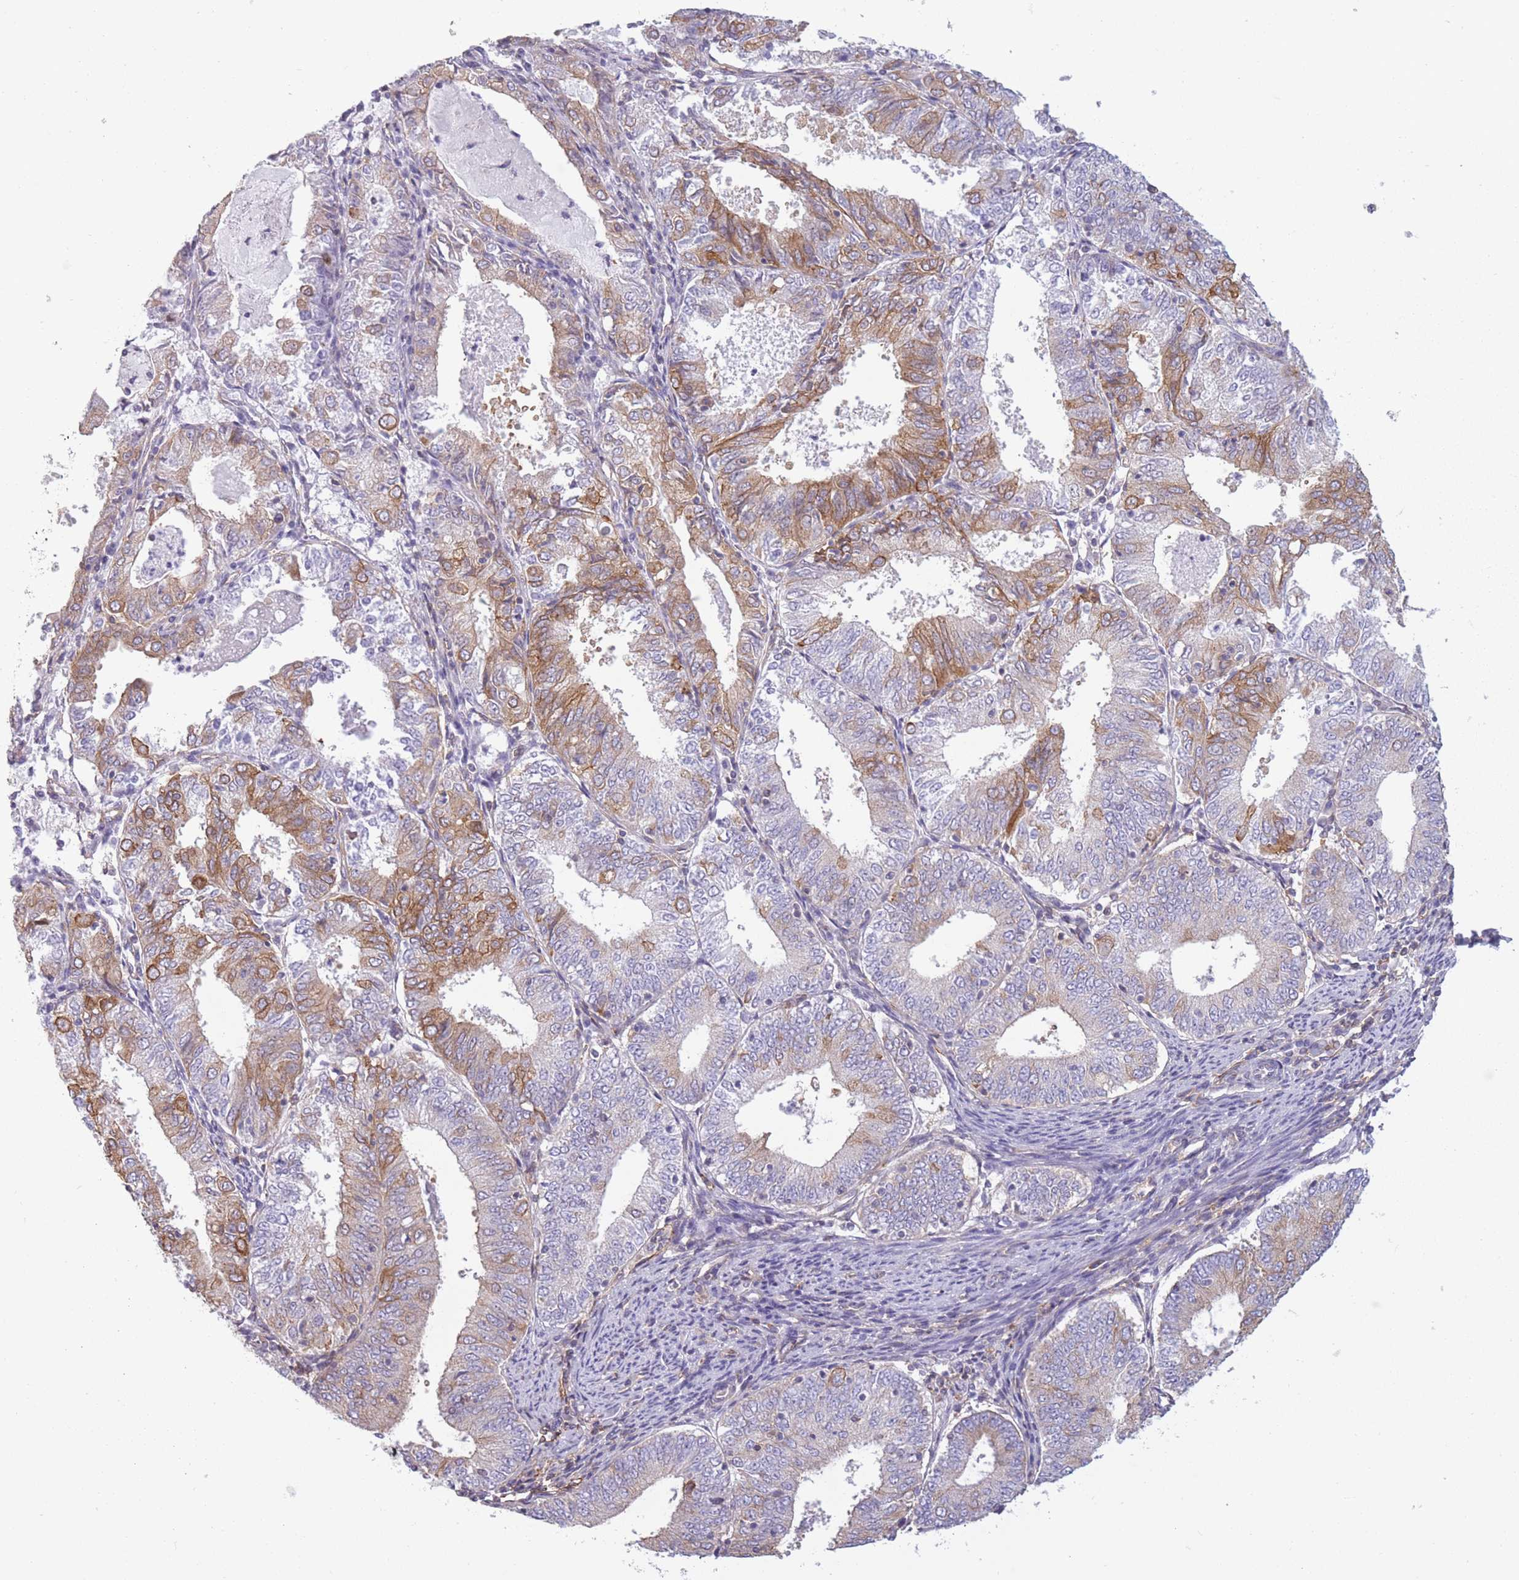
{"staining": {"intensity": "moderate", "quantity": "25%-75%", "location": "cytoplasmic/membranous"}, "tissue": "endometrial cancer", "cell_type": "Tumor cells", "image_type": "cancer", "snomed": [{"axis": "morphology", "description": "Adenocarcinoma, NOS"}, {"axis": "topography", "description": "Endometrium"}], "caption": "Endometrial cancer was stained to show a protein in brown. There is medium levels of moderate cytoplasmic/membranous expression in approximately 25%-75% of tumor cells.", "gene": "ADD1", "patient": {"sex": "female", "age": 57}}